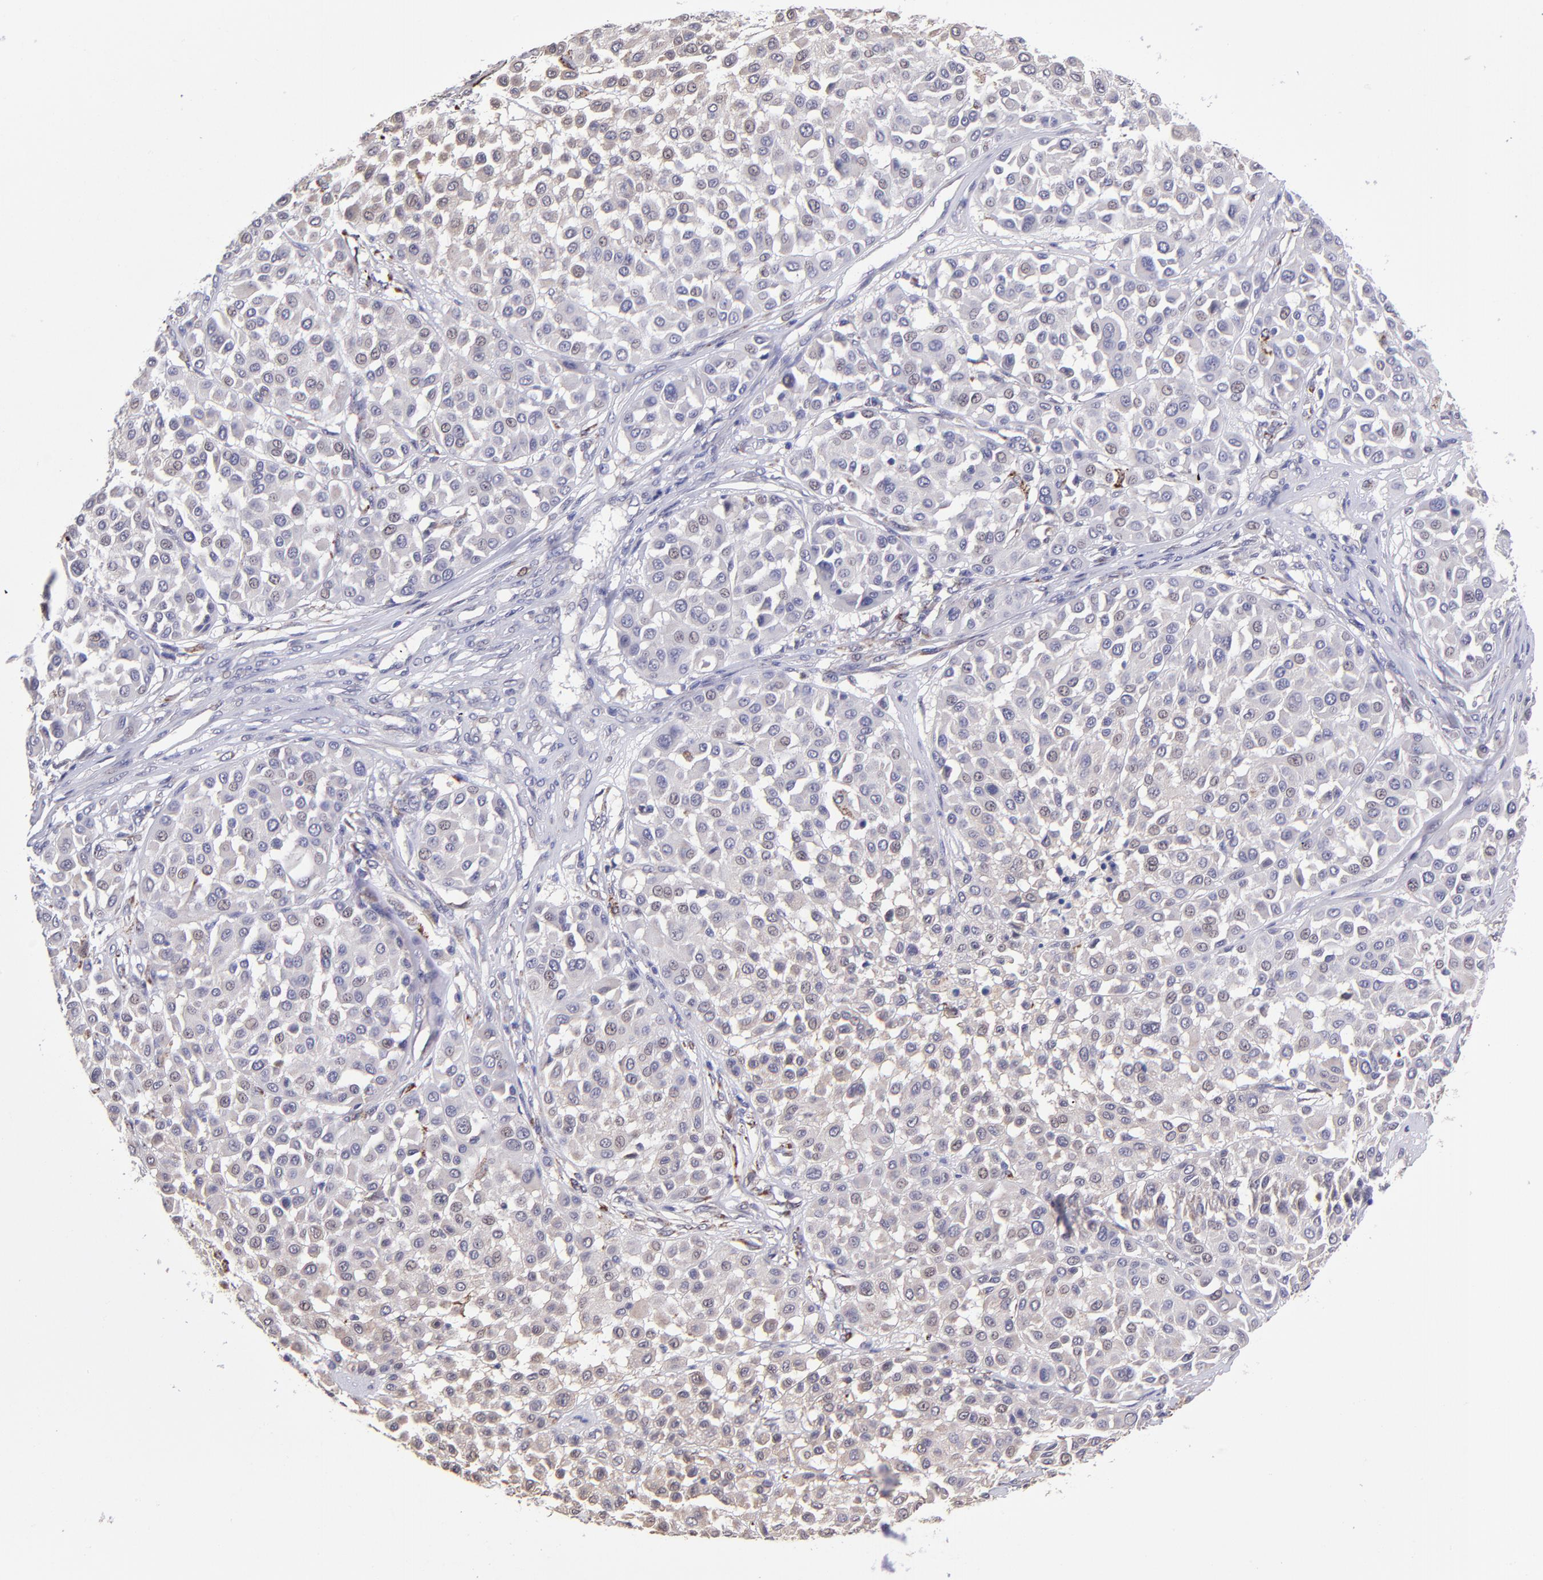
{"staining": {"intensity": "weak", "quantity": "<25%", "location": "nuclear"}, "tissue": "melanoma", "cell_type": "Tumor cells", "image_type": "cancer", "snomed": [{"axis": "morphology", "description": "Malignant melanoma, Metastatic site"}, {"axis": "topography", "description": "Soft tissue"}], "caption": "The IHC image has no significant staining in tumor cells of melanoma tissue.", "gene": "NSF", "patient": {"sex": "male", "age": 41}}